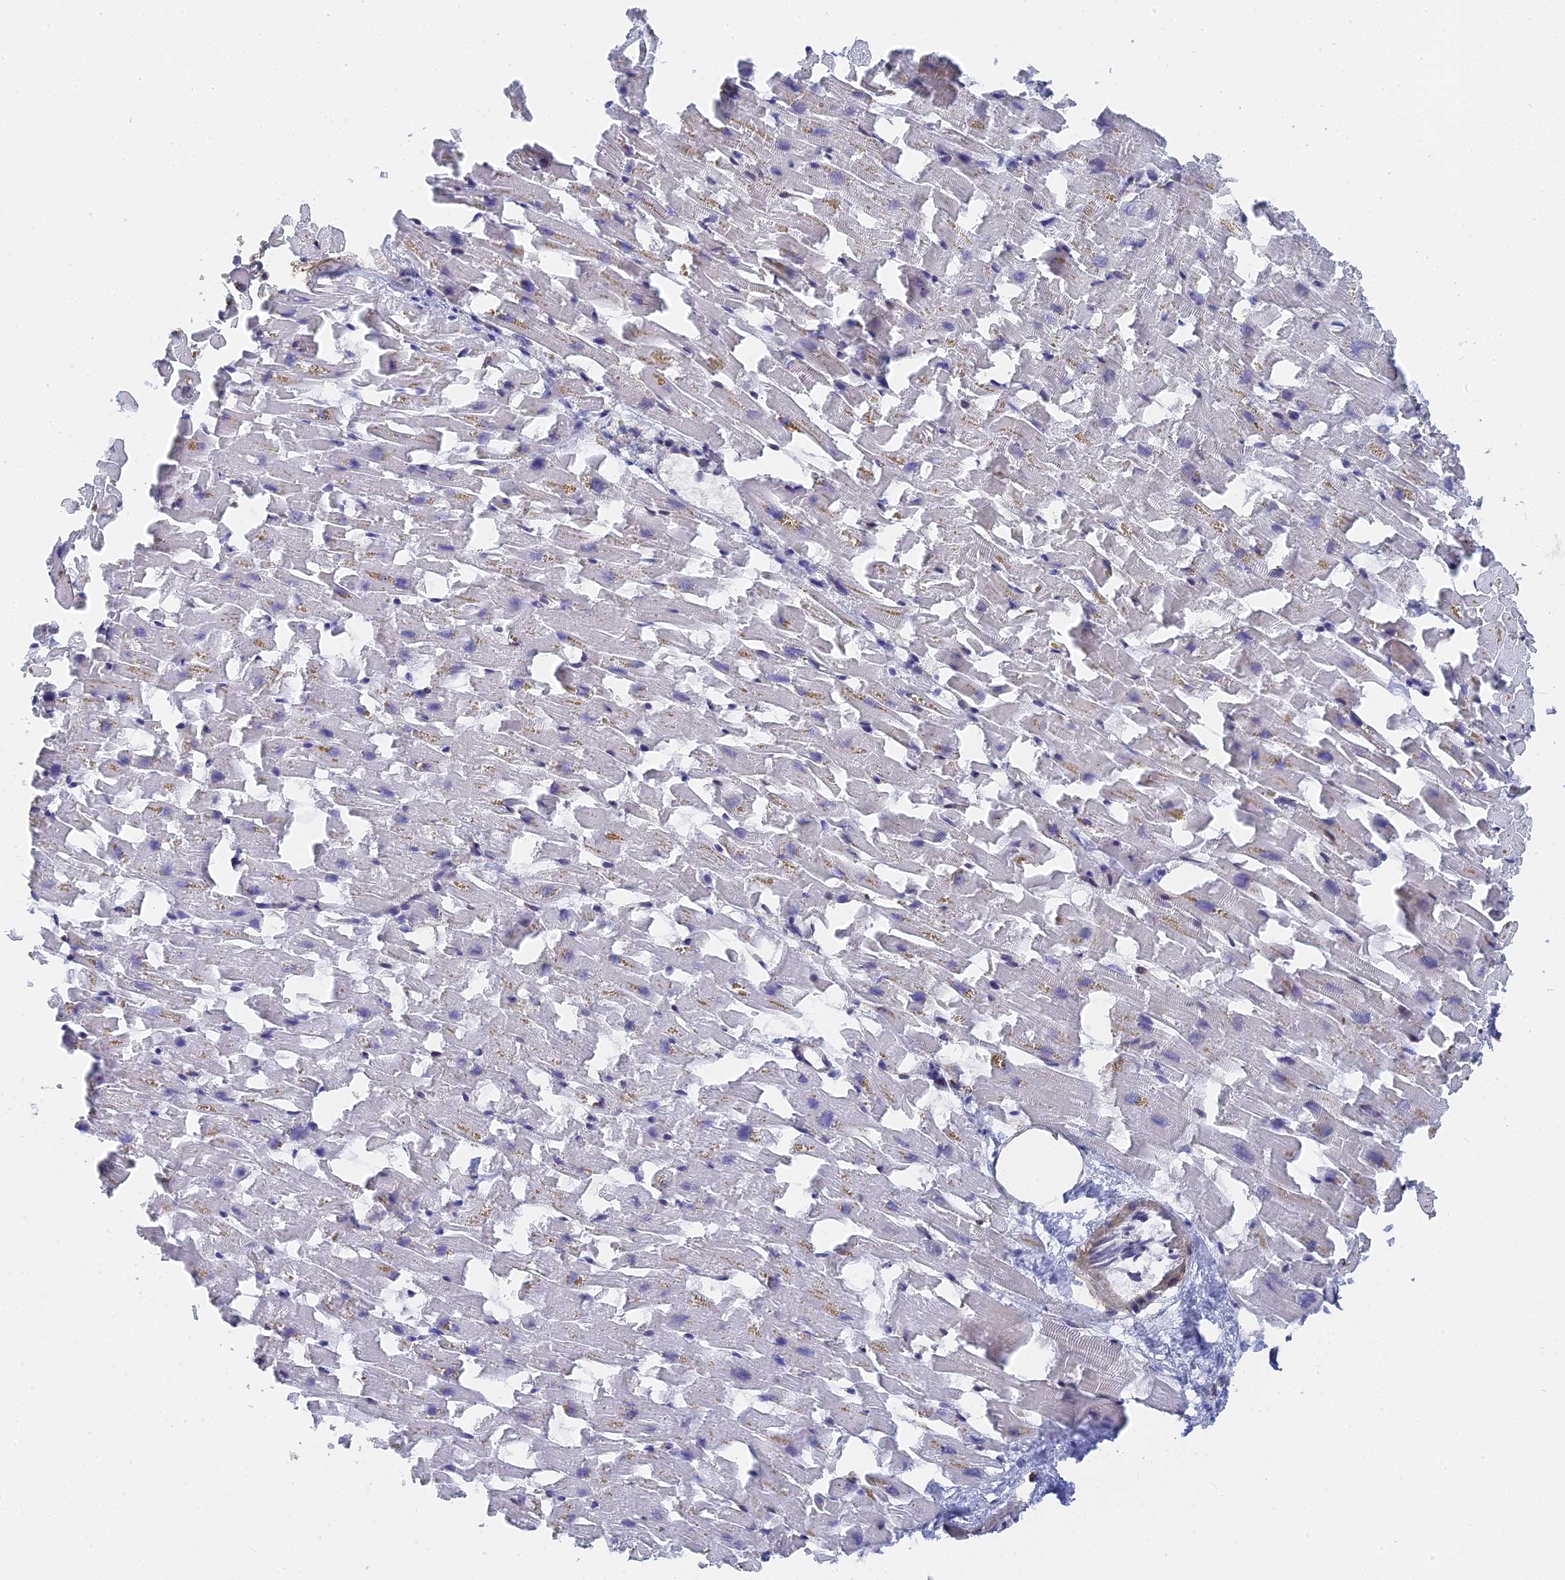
{"staining": {"intensity": "moderate", "quantity": "<25%", "location": "cytoplasmic/membranous,nuclear"}, "tissue": "heart muscle", "cell_type": "Cardiomyocytes", "image_type": "normal", "snomed": [{"axis": "morphology", "description": "Normal tissue, NOS"}, {"axis": "topography", "description": "Heart"}], "caption": "The image displays staining of unremarkable heart muscle, revealing moderate cytoplasmic/membranous,nuclear protein expression (brown color) within cardiomyocytes.", "gene": "CCDC85A", "patient": {"sex": "female", "age": 64}}